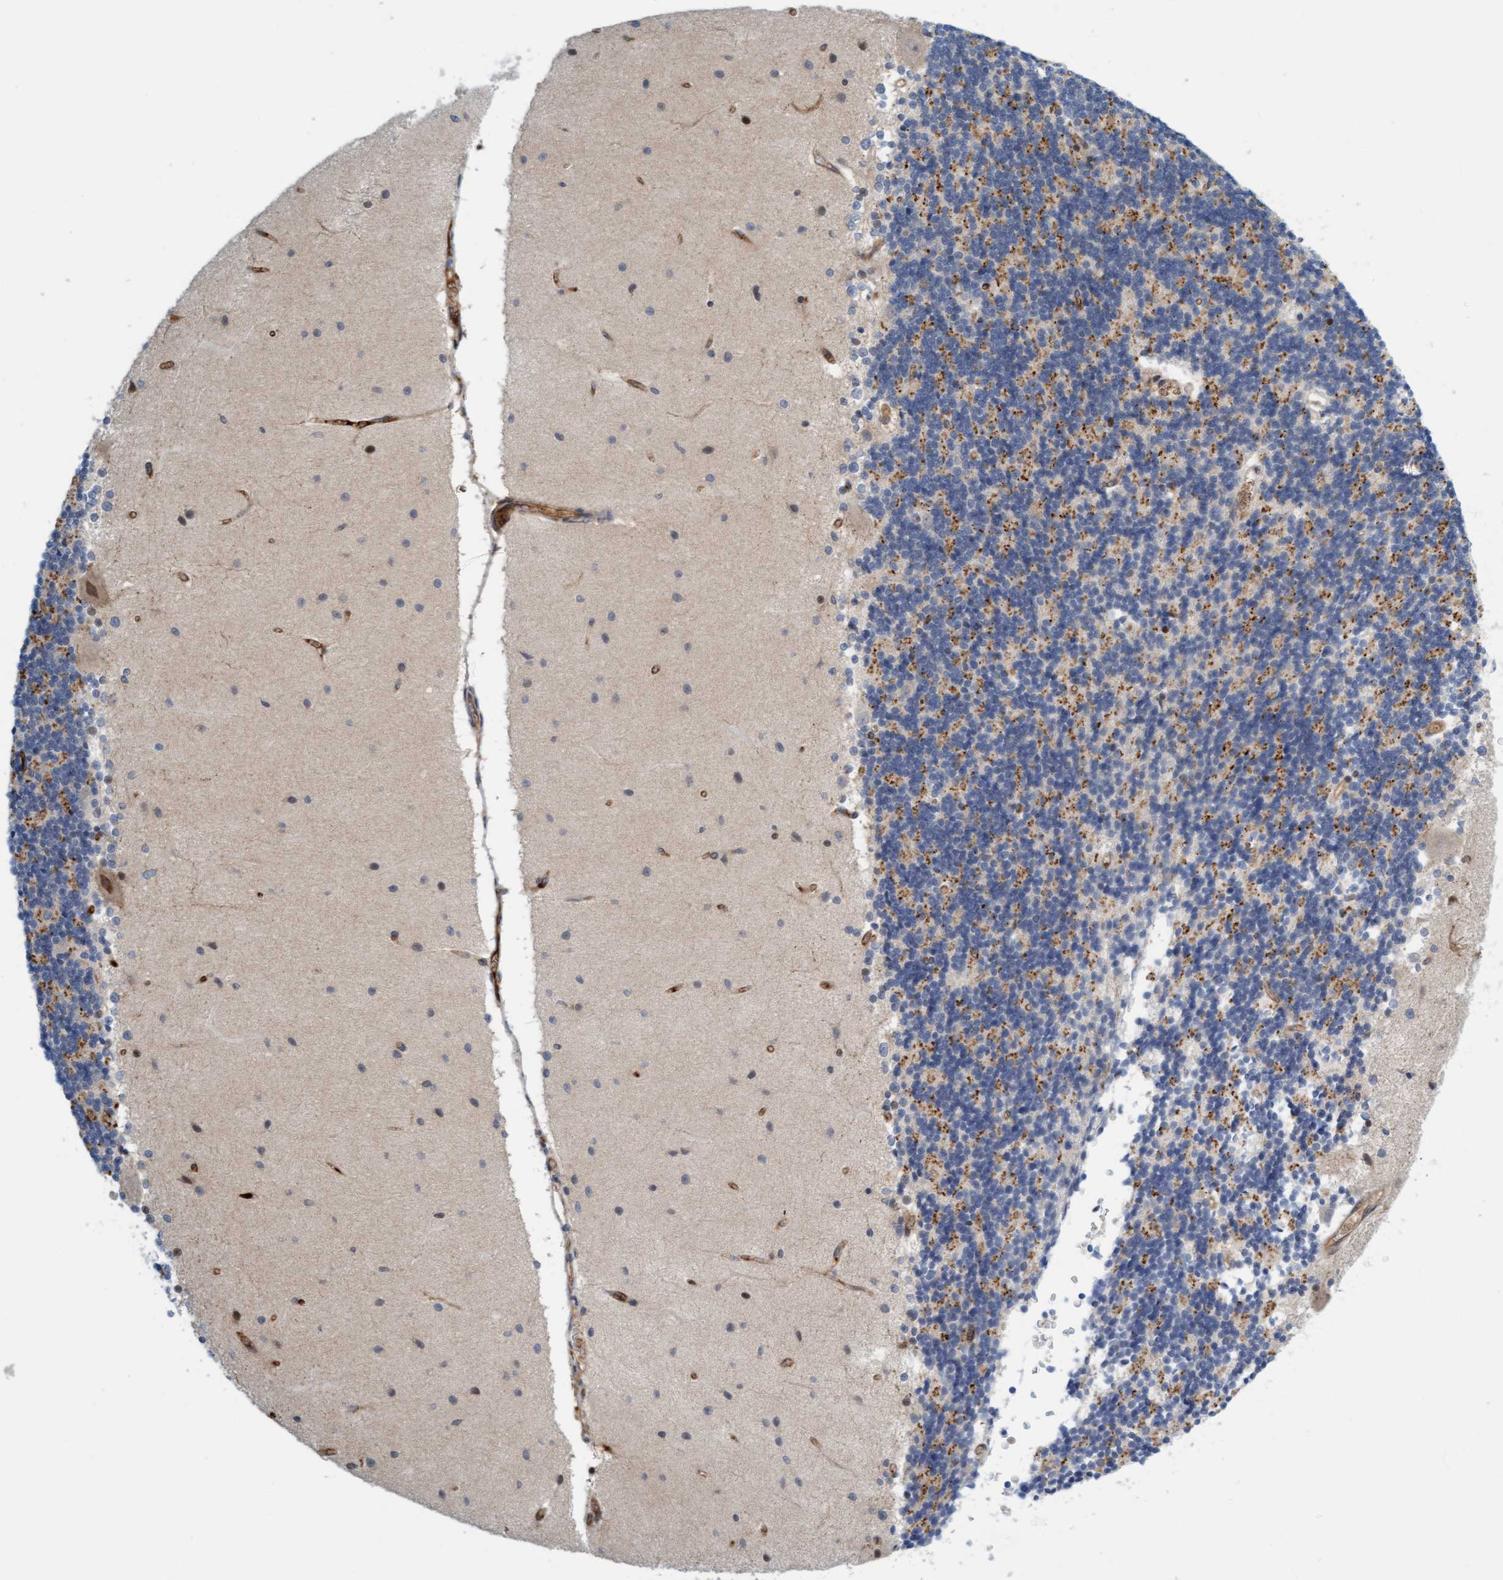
{"staining": {"intensity": "moderate", "quantity": "<25%", "location": "cytoplasmic/membranous"}, "tissue": "cerebellum", "cell_type": "Cells in granular layer", "image_type": "normal", "snomed": [{"axis": "morphology", "description": "Normal tissue, NOS"}, {"axis": "topography", "description": "Cerebellum"}], "caption": "Cerebellum was stained to show a protein in brown. There is low levels of moderate cytoplasmic/membranous expression in about <25% of cells in granular layer. (IHC, brightfield microscopy, high magnification).", "gene": "EIF4EBP1", "patient": {"sex": "female", "age": 54}}